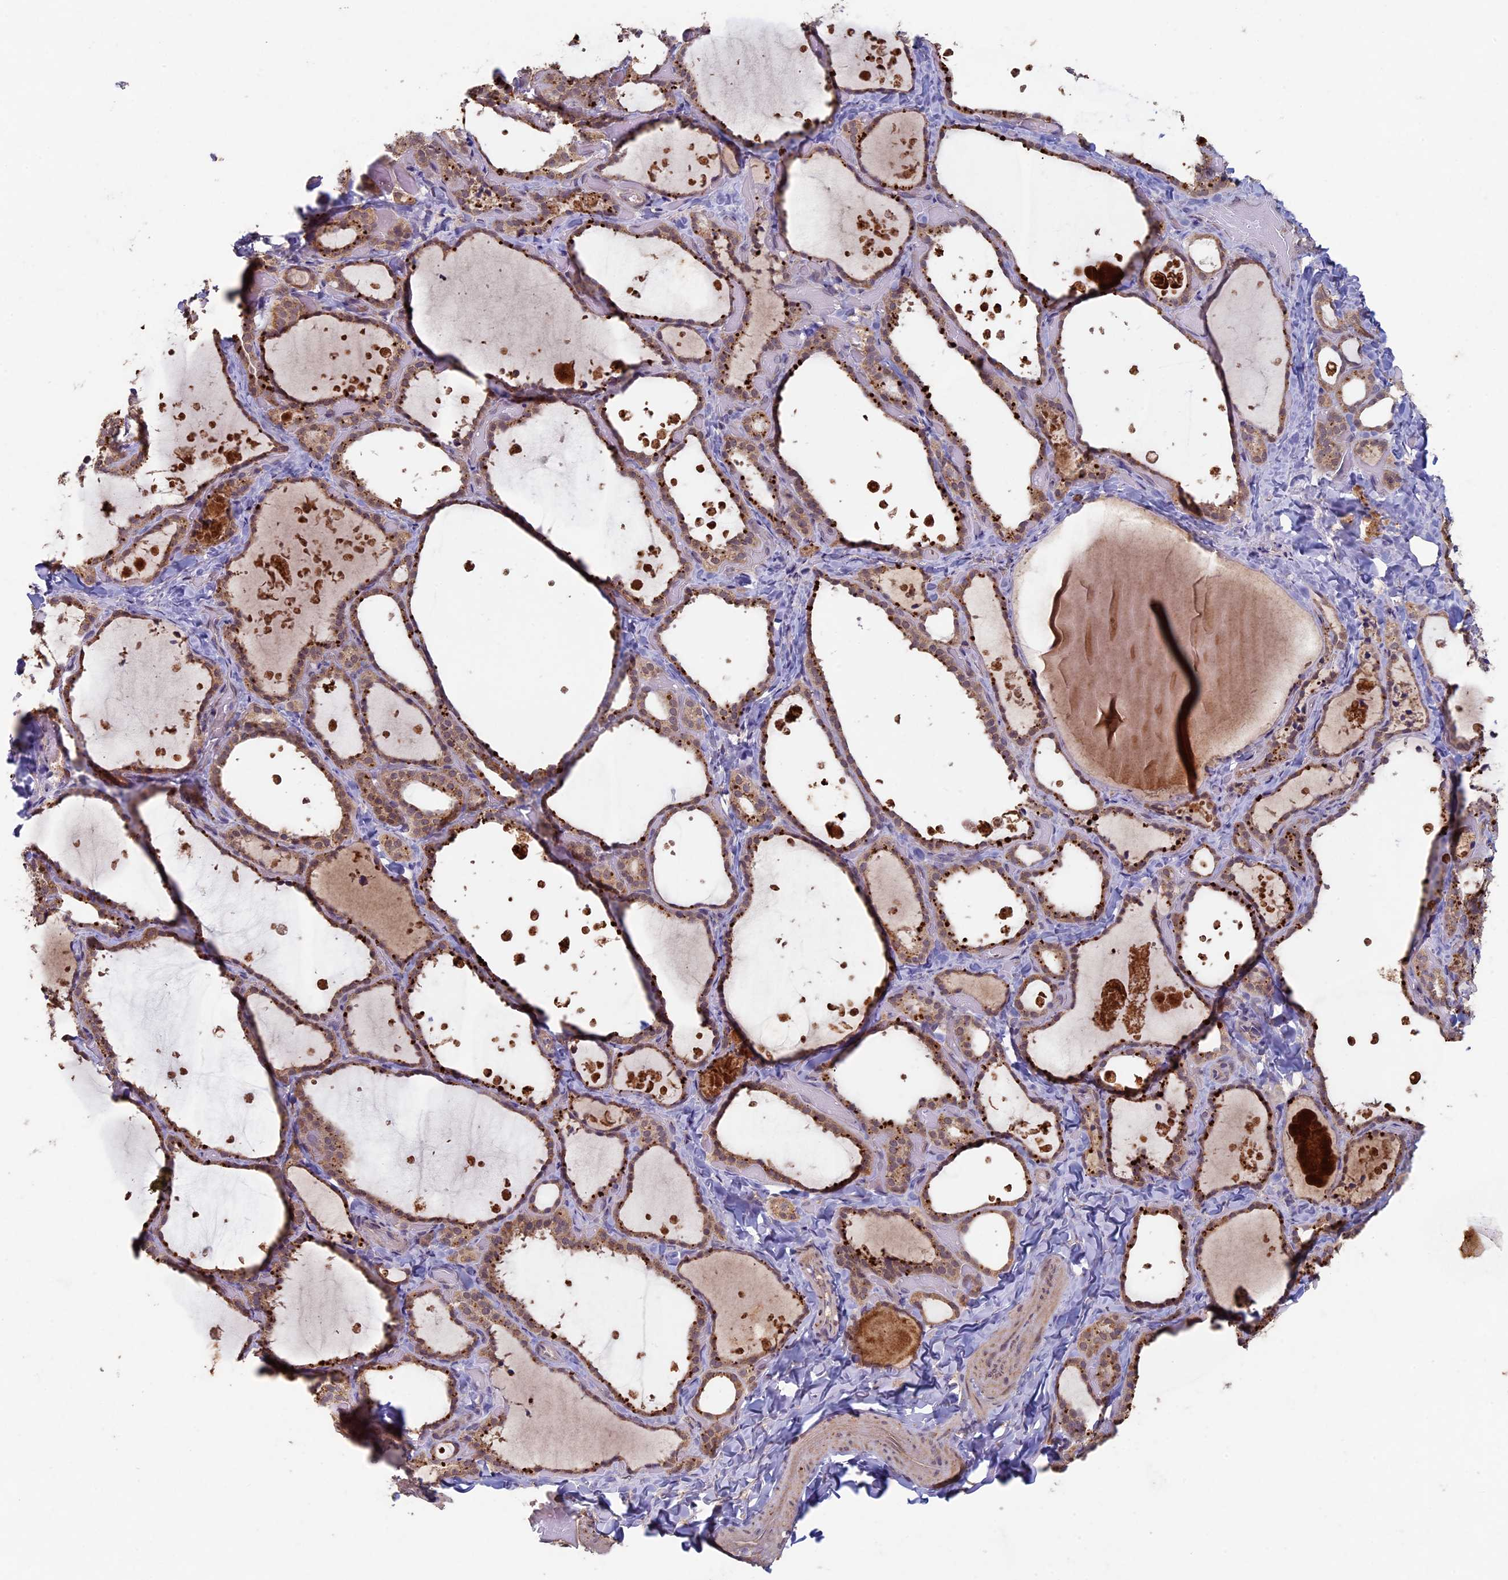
{"staining": {"intensity": "moderate", "quantity": "25%-75%", "location": "cytoplasmic/membranous"}, "tissue": "thyroid gland", "cell_type": "Glandular cells", "image_type": "normal", "snomed": [{"axis": "morphology", "description": "Normal tissue, NOS"}, {"axis": "topography", "description": "Thyroid gland"}], "caption": "Immunohistochemistry histopathology image of unremarkable thyroid gland: thyroid gland stained using immunohistochemistry (IHC) displays medium levels of moderate protein expression localized specifically in the cytoplasmic/membranous of glandular cells, appearing as a cytoplasmic/membranous brown color.", "gene": "RCCD1", "patient": {"sex": "female", "age": 44}}